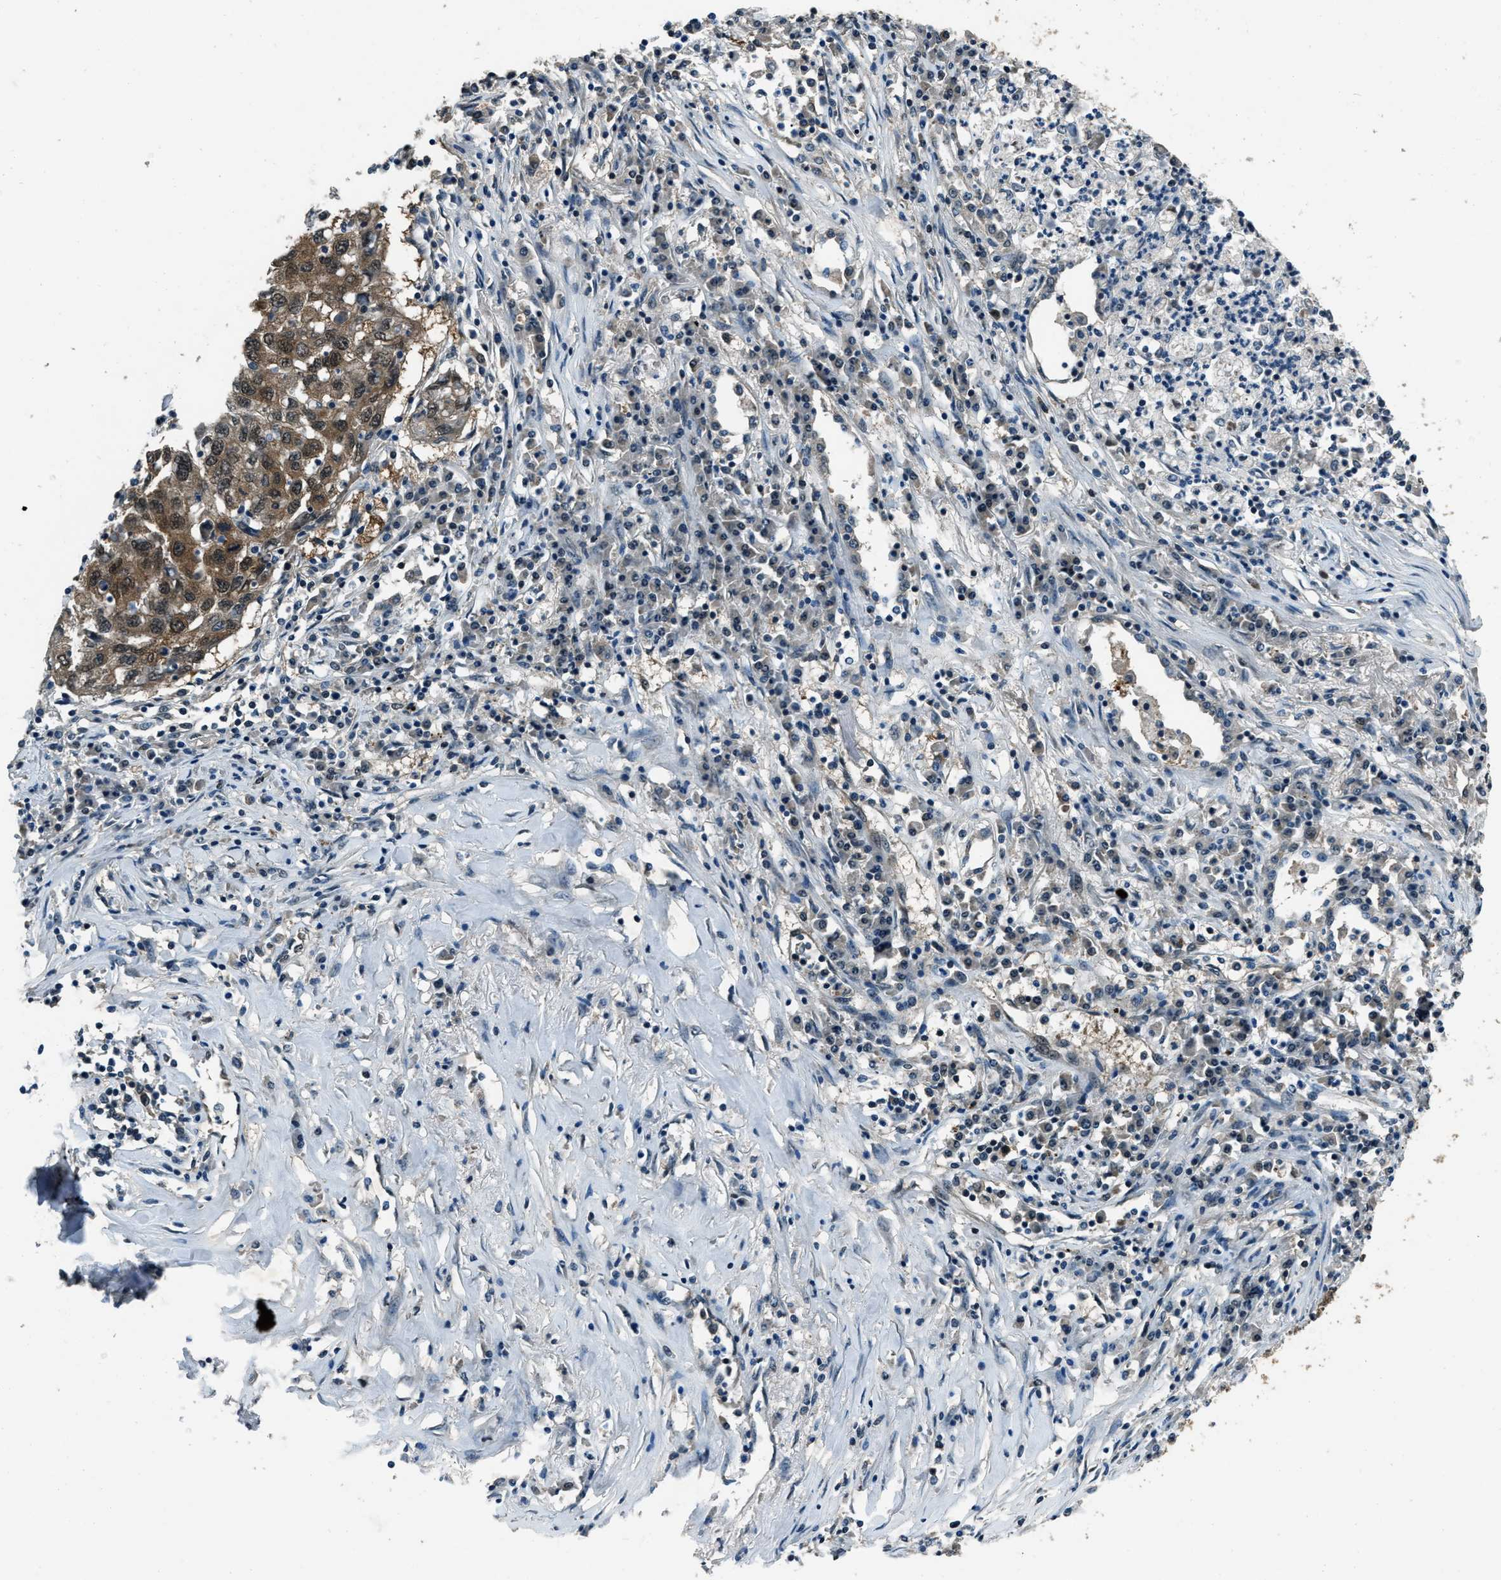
{"staining": {"intensity": "moderate", "quantity": ">75%", "location": "cytoplasmic/membranous,nuclear"}, "tissue": "lung cancer", "cell_type": "Tumor cells", "image_type": "cancer", "snomed": [{"axis": "morphology", "description": "Squamous cell carcinoma, NOS"}, {"axis": "topography", "description": "Lung"}], "caption": "An immunohistochemistry photomicrograph of neoplastic tissue is shown. Protein staining in brown highlights moderate cytoplasmic/membranous and nuclear positivity in lung cancer (squamous cell carcinoma) within tumor cells.", "gene": "NUDCD3", "patient": {"sex": "female", "age": 63}}